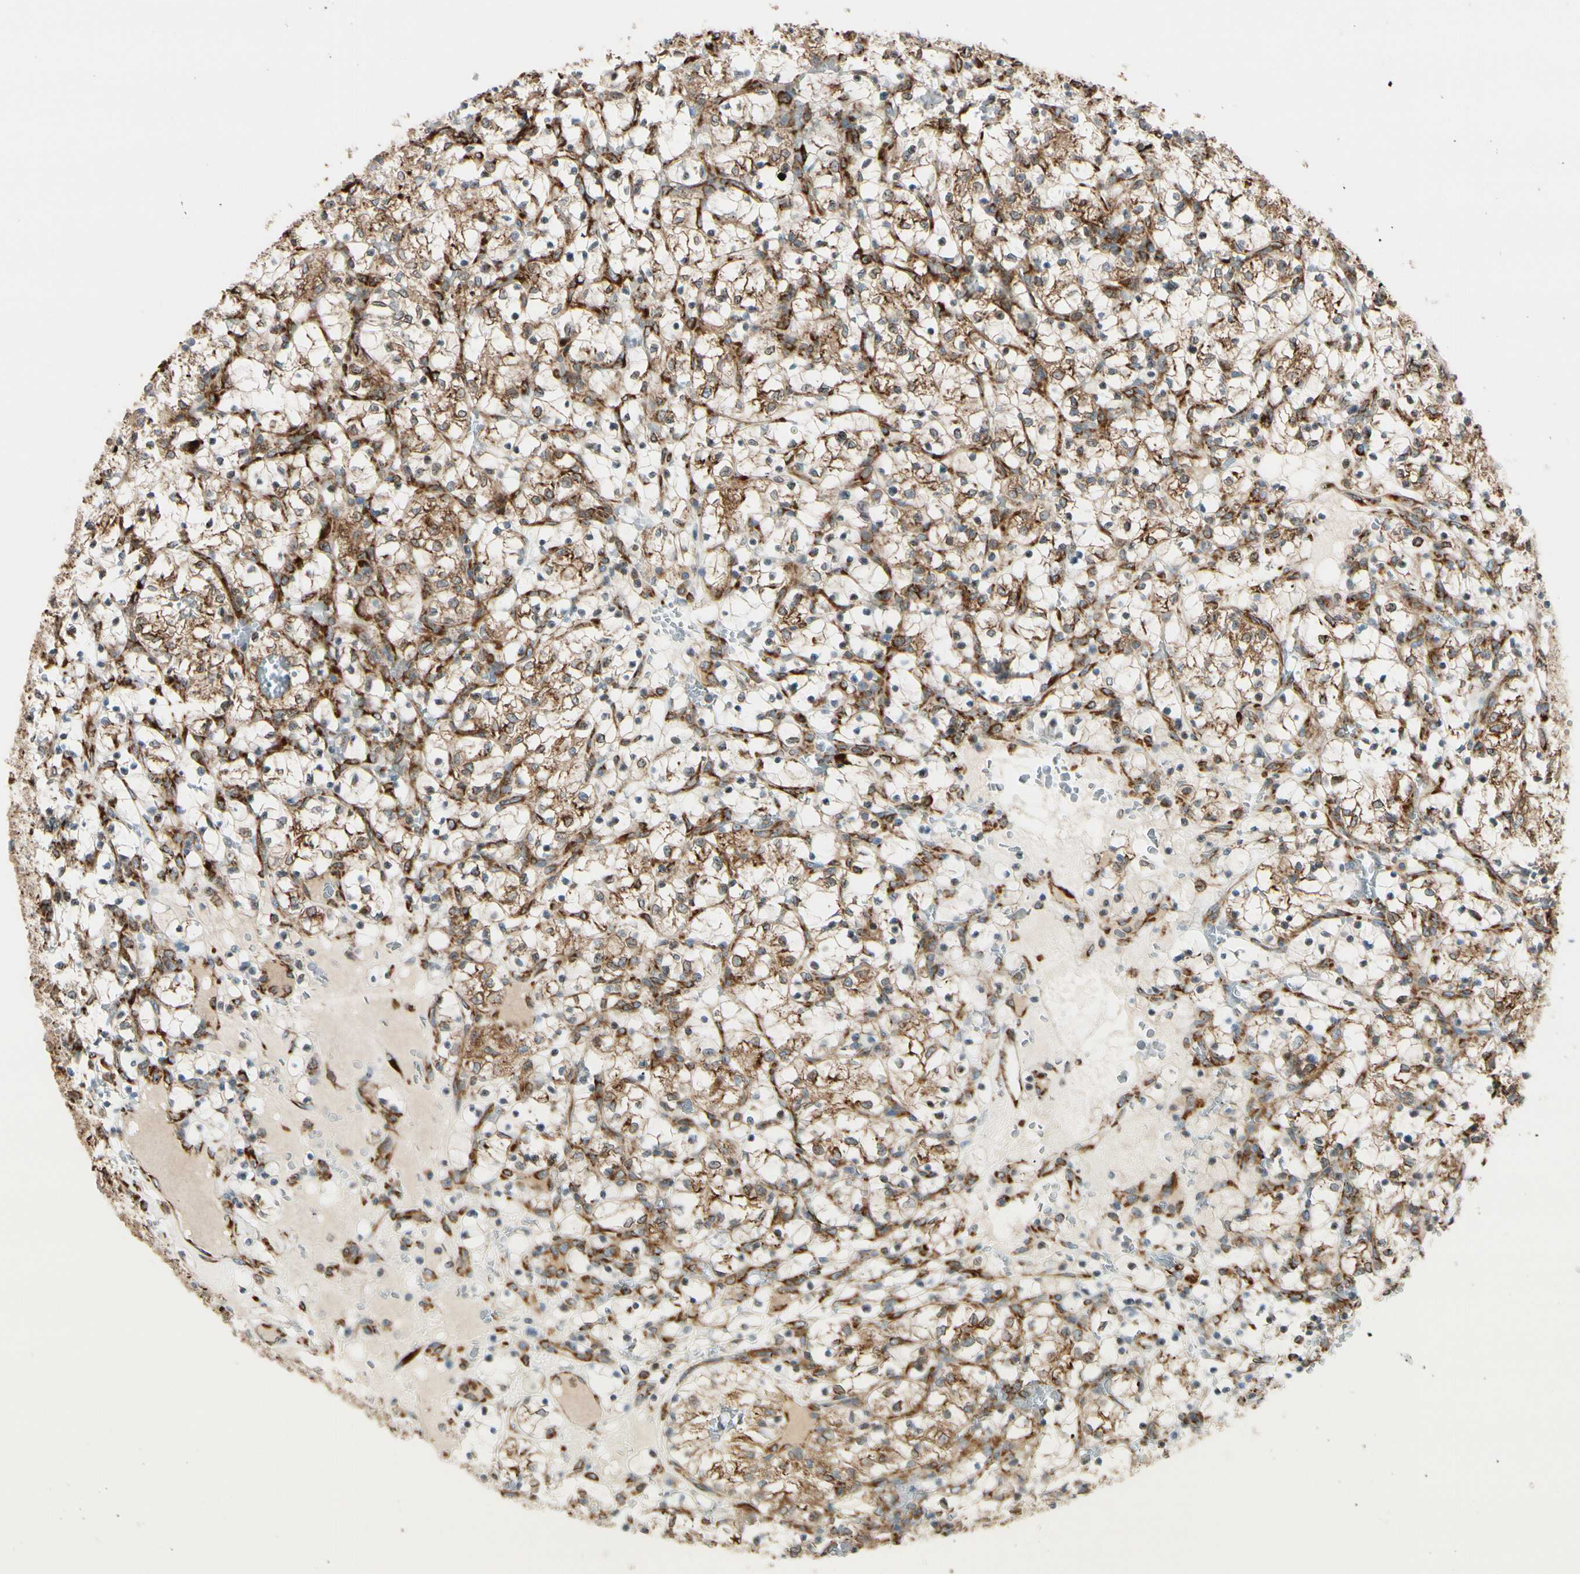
{"staining": {"intensity": "strong", "quantity": ">75%", "location": "cytoplasmic/membranous"}, "tissue": "renal cancer", "cell_type": "Tumor cells", "image_type": "cancer", "snomed": [{"axis": "morphology", "description": "Adenocarcinoma, NOS"}, {"axis": "topography", "description": "Kidney"}], "caption": "Protein staining of renal cancer tissue reveals strong cytoplasmic/membranous positivity in approximately >75% of tumor cells.", "gene": "RRBP1", "patient": {"sex": "female", "age": 69}}